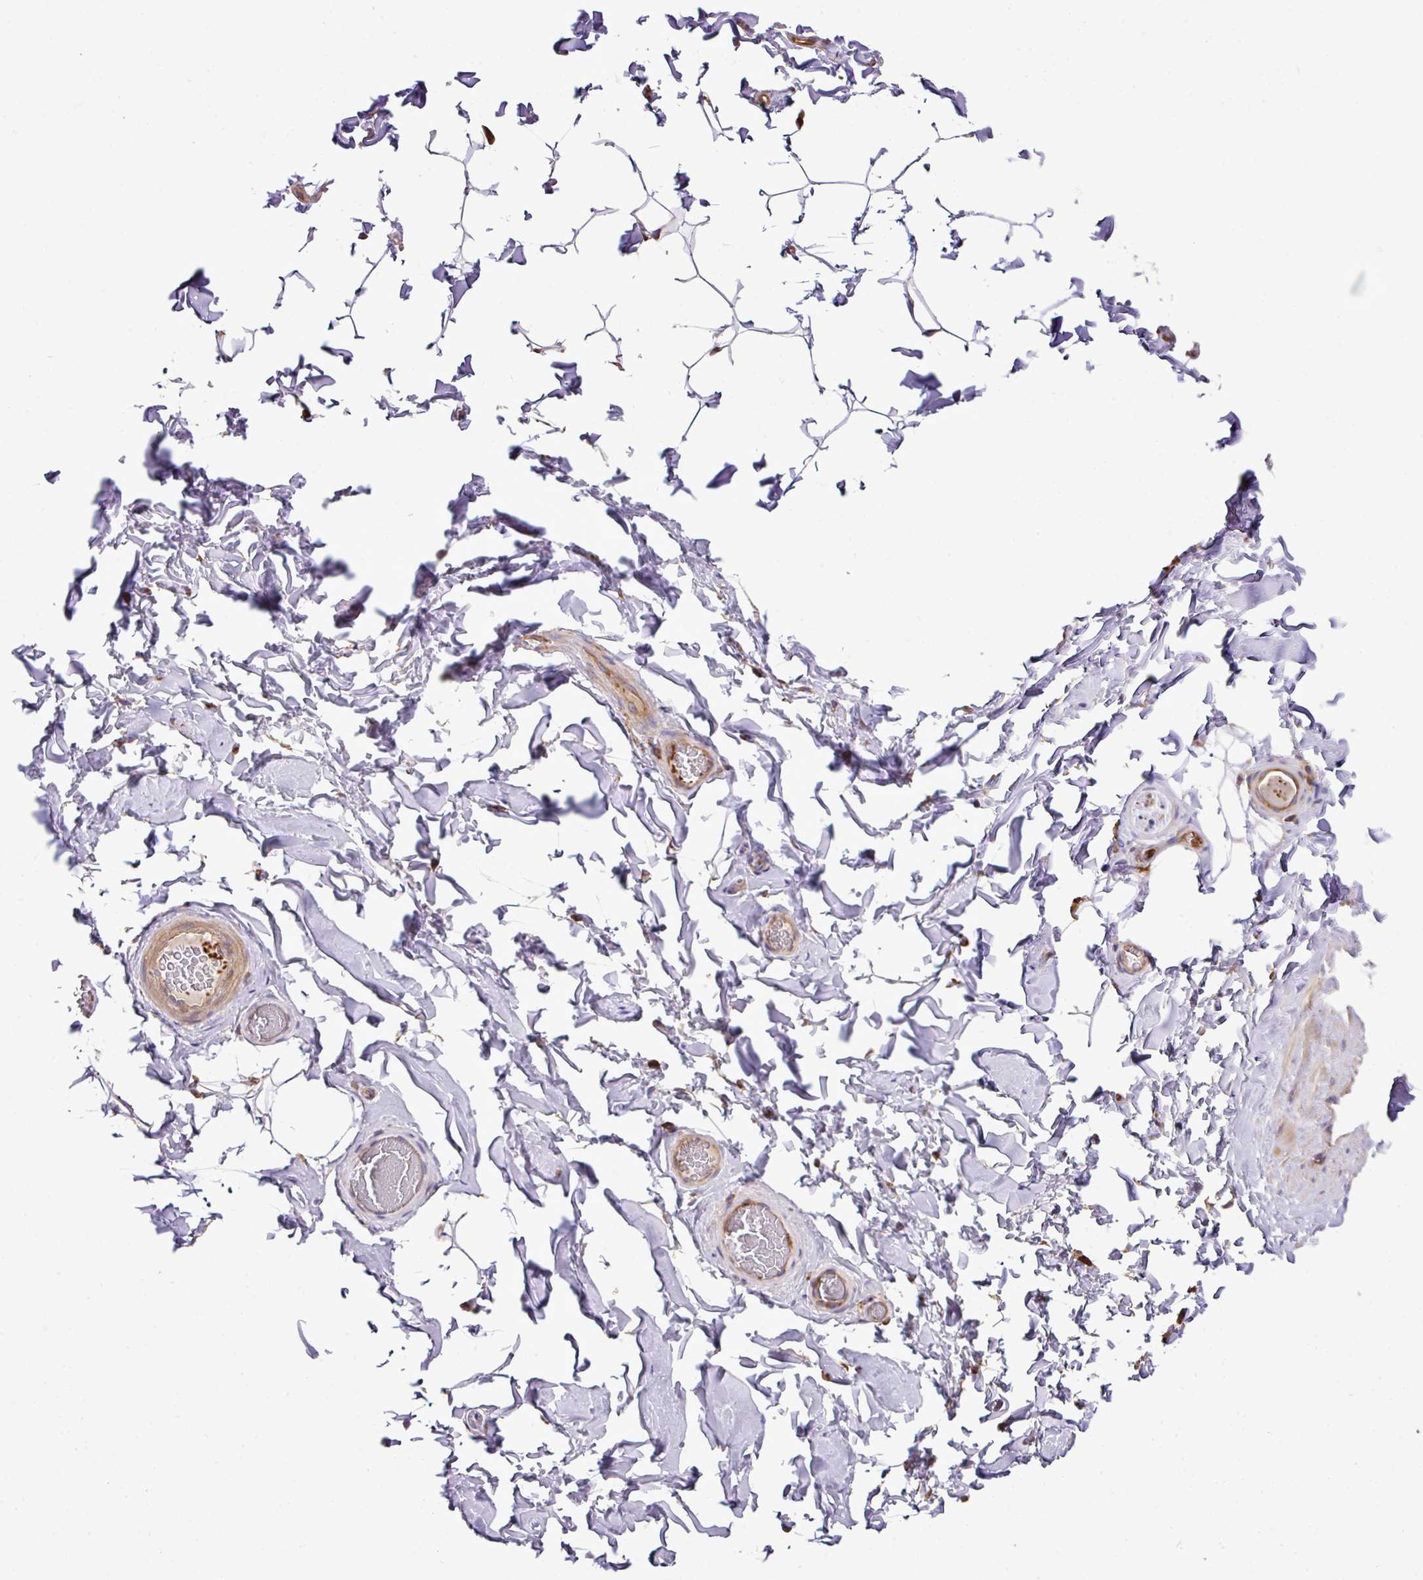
{"staining": {"intensity": "weak", "quantity": "<25%", "location": "cytoplasmic/membranous"}, "tissue": "adipose tissue", "cell_type": "Adipocytes", "image_type": "normal", "snomed": [{"axis": "morphology", "description": "Normal tissue, NOS"}, {"axis": "topography", "description": "Soft tissue"}, {"axis": "topography", "description": "Adipose tissue"}, {"axis": "topography", "description": "Vascular tissue"}, {"axis": "topography", "description": "Peripheral nerve tissue"}], "caption": "Immunohistochemistry of benign adipose tissue displays no staining in adipocytes.", "gene": "PGAP6", "patient": {"sex": "male", "age": 46}}